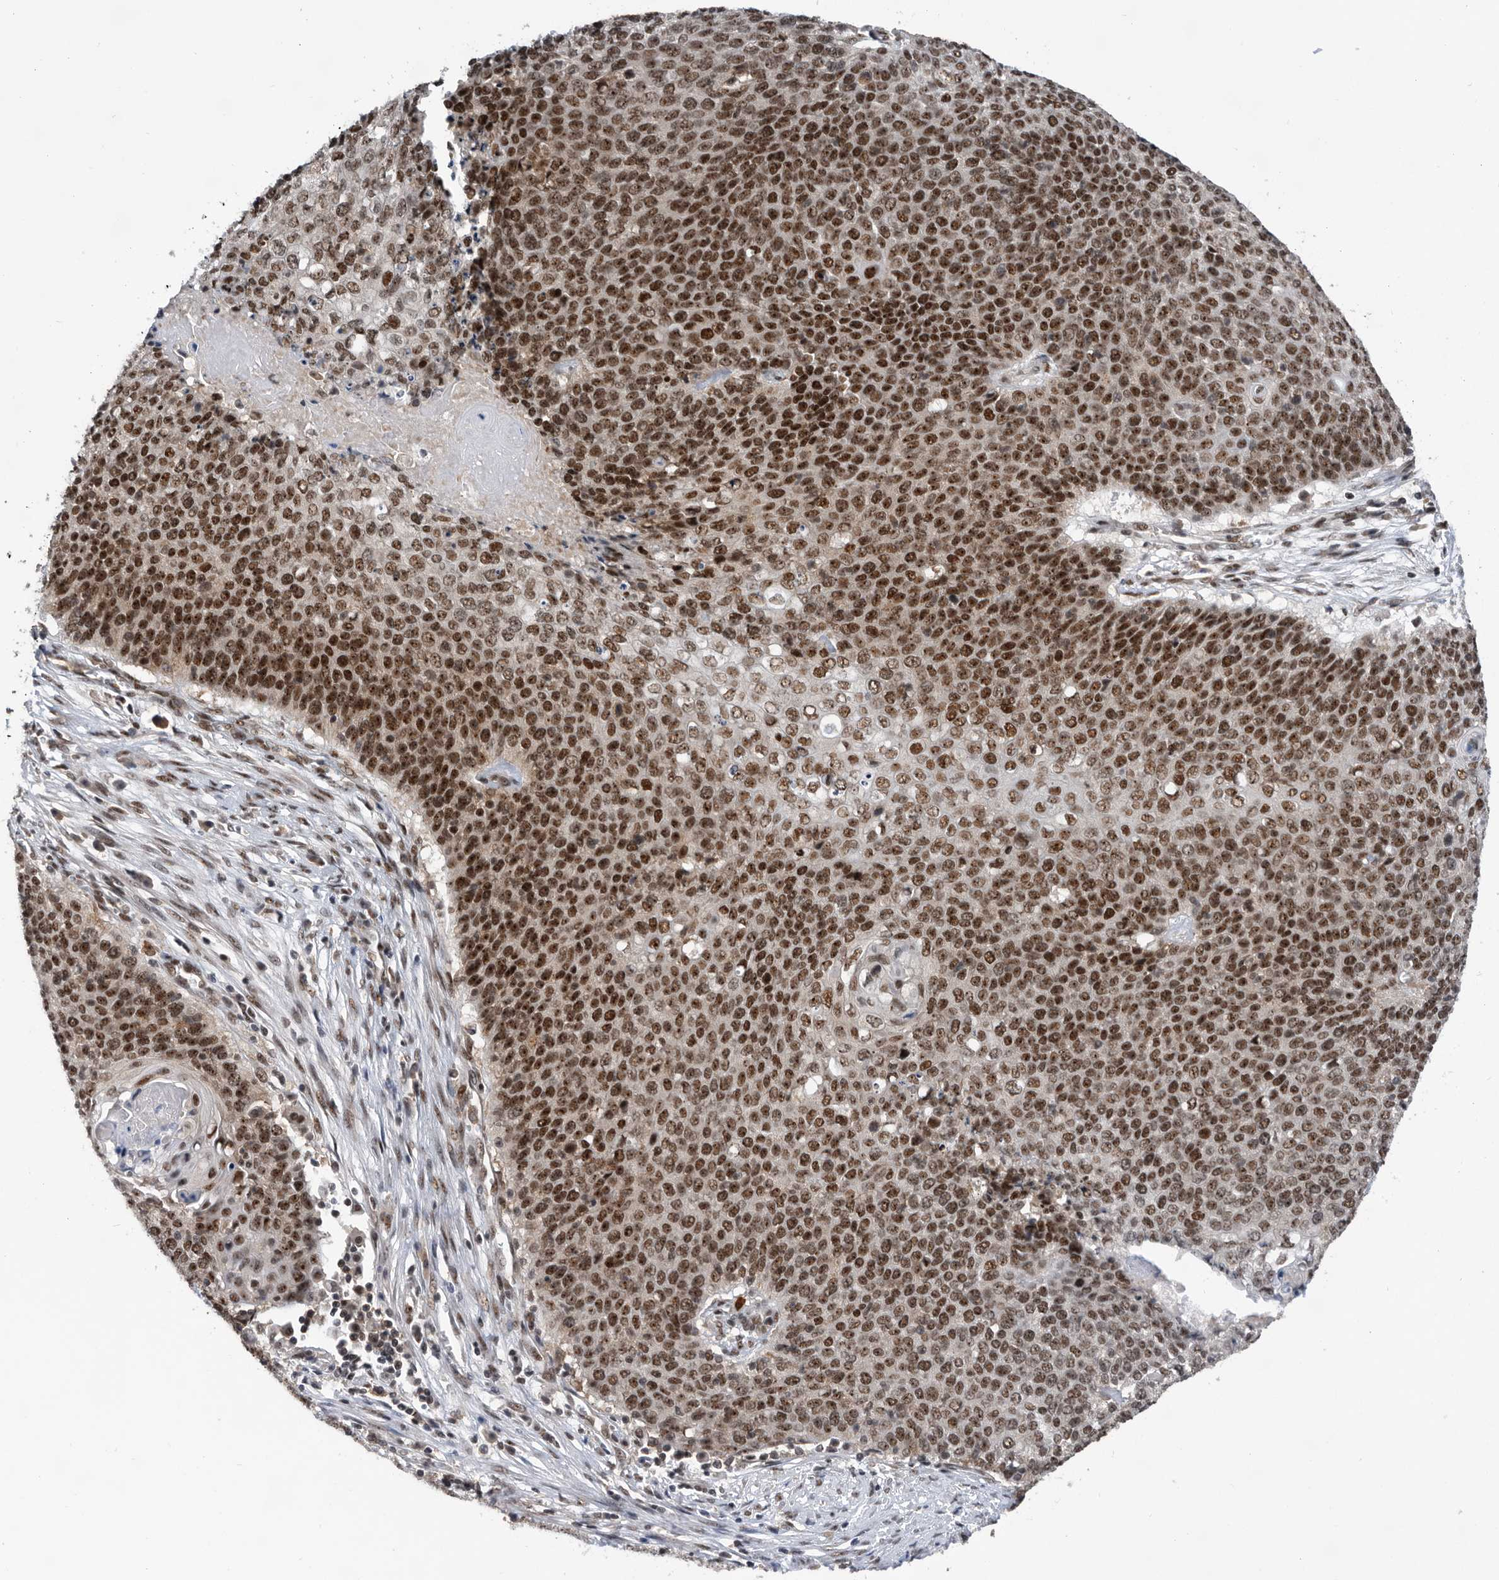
{"staining": {"intensity": "strong", "quantity": ">75%", "location": "nuclear"}, "tissue": "cervical cancer", "cell_type": "Tumor cells", "image_type": "cancer", "snomed": [{"axis": "morphology", "description": "Squamous cell carcinoma, NOS"}, {"axis": "topography", "description": "Cervix"}], "caption": "An IHC photomicrograph of tumor tissue is shown. Protein staining in brown shows strong nuclear positivity in cervical squamous cell carcinoma within tumor cells.", "gene": "ZNF260", "patient": {"sex": "female", "age": 39}}